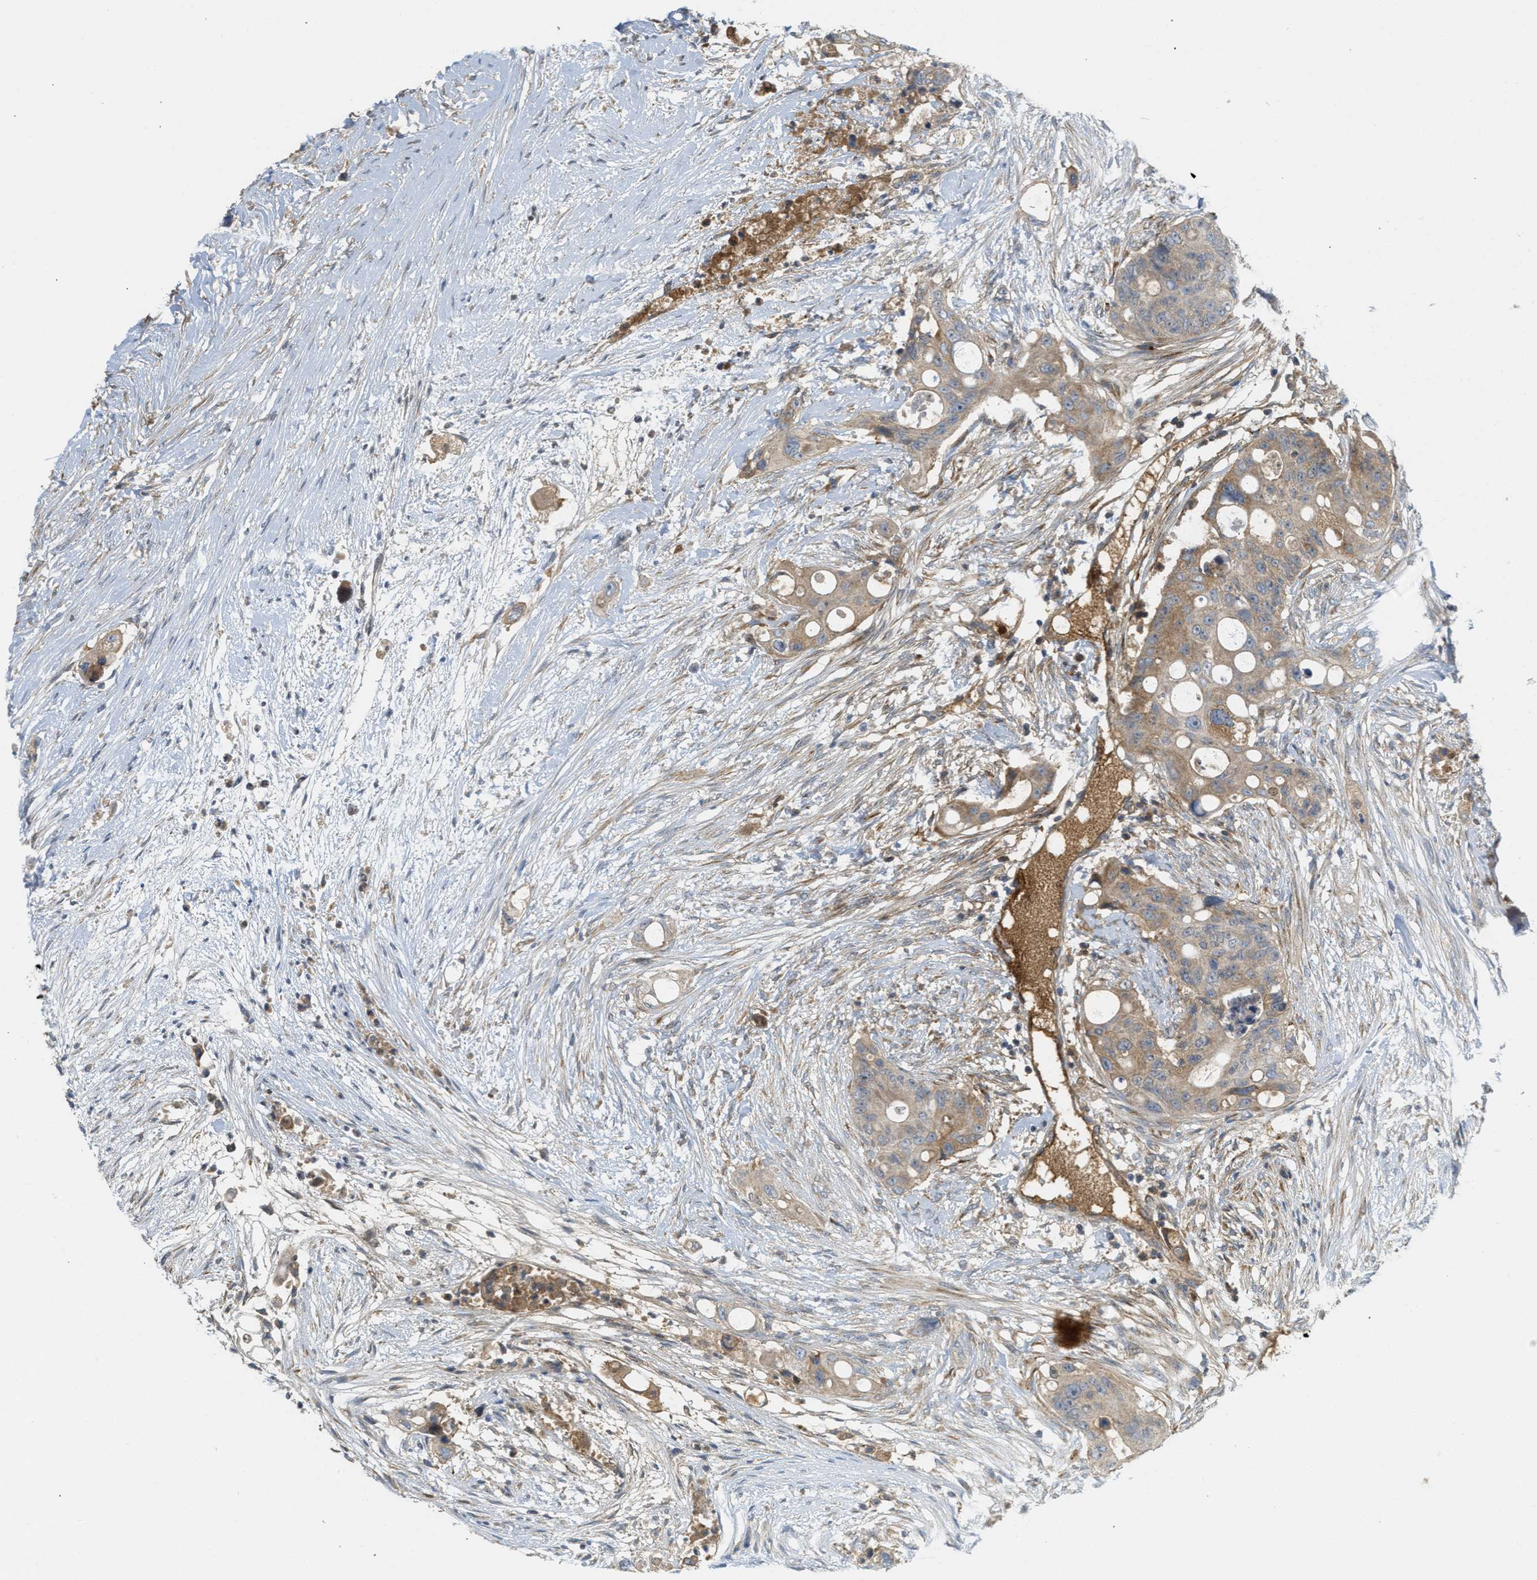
{"staining": {"intensity": "weak", "quantity": ">75%", "location": "cytoplasmic/membranous"}, "tissue": "colorectal cancer", "cell_type": "Tumor cells", "image_type": "cancer", "snomed": [{"axis": "morphology", "description": "Adenocarcinoma, NOS"}, {"axis": "topography", "description": "Colon"}], "caption": "Weak cytoplasmic/membranous expression for a protein is identified in approximately >75% of tumor cells of colorectal cancer (adenocarcinoma) using immunohistochemistry (IHC).", "gene": "PROC", "patient": {"sex": "female", "age": 57}}